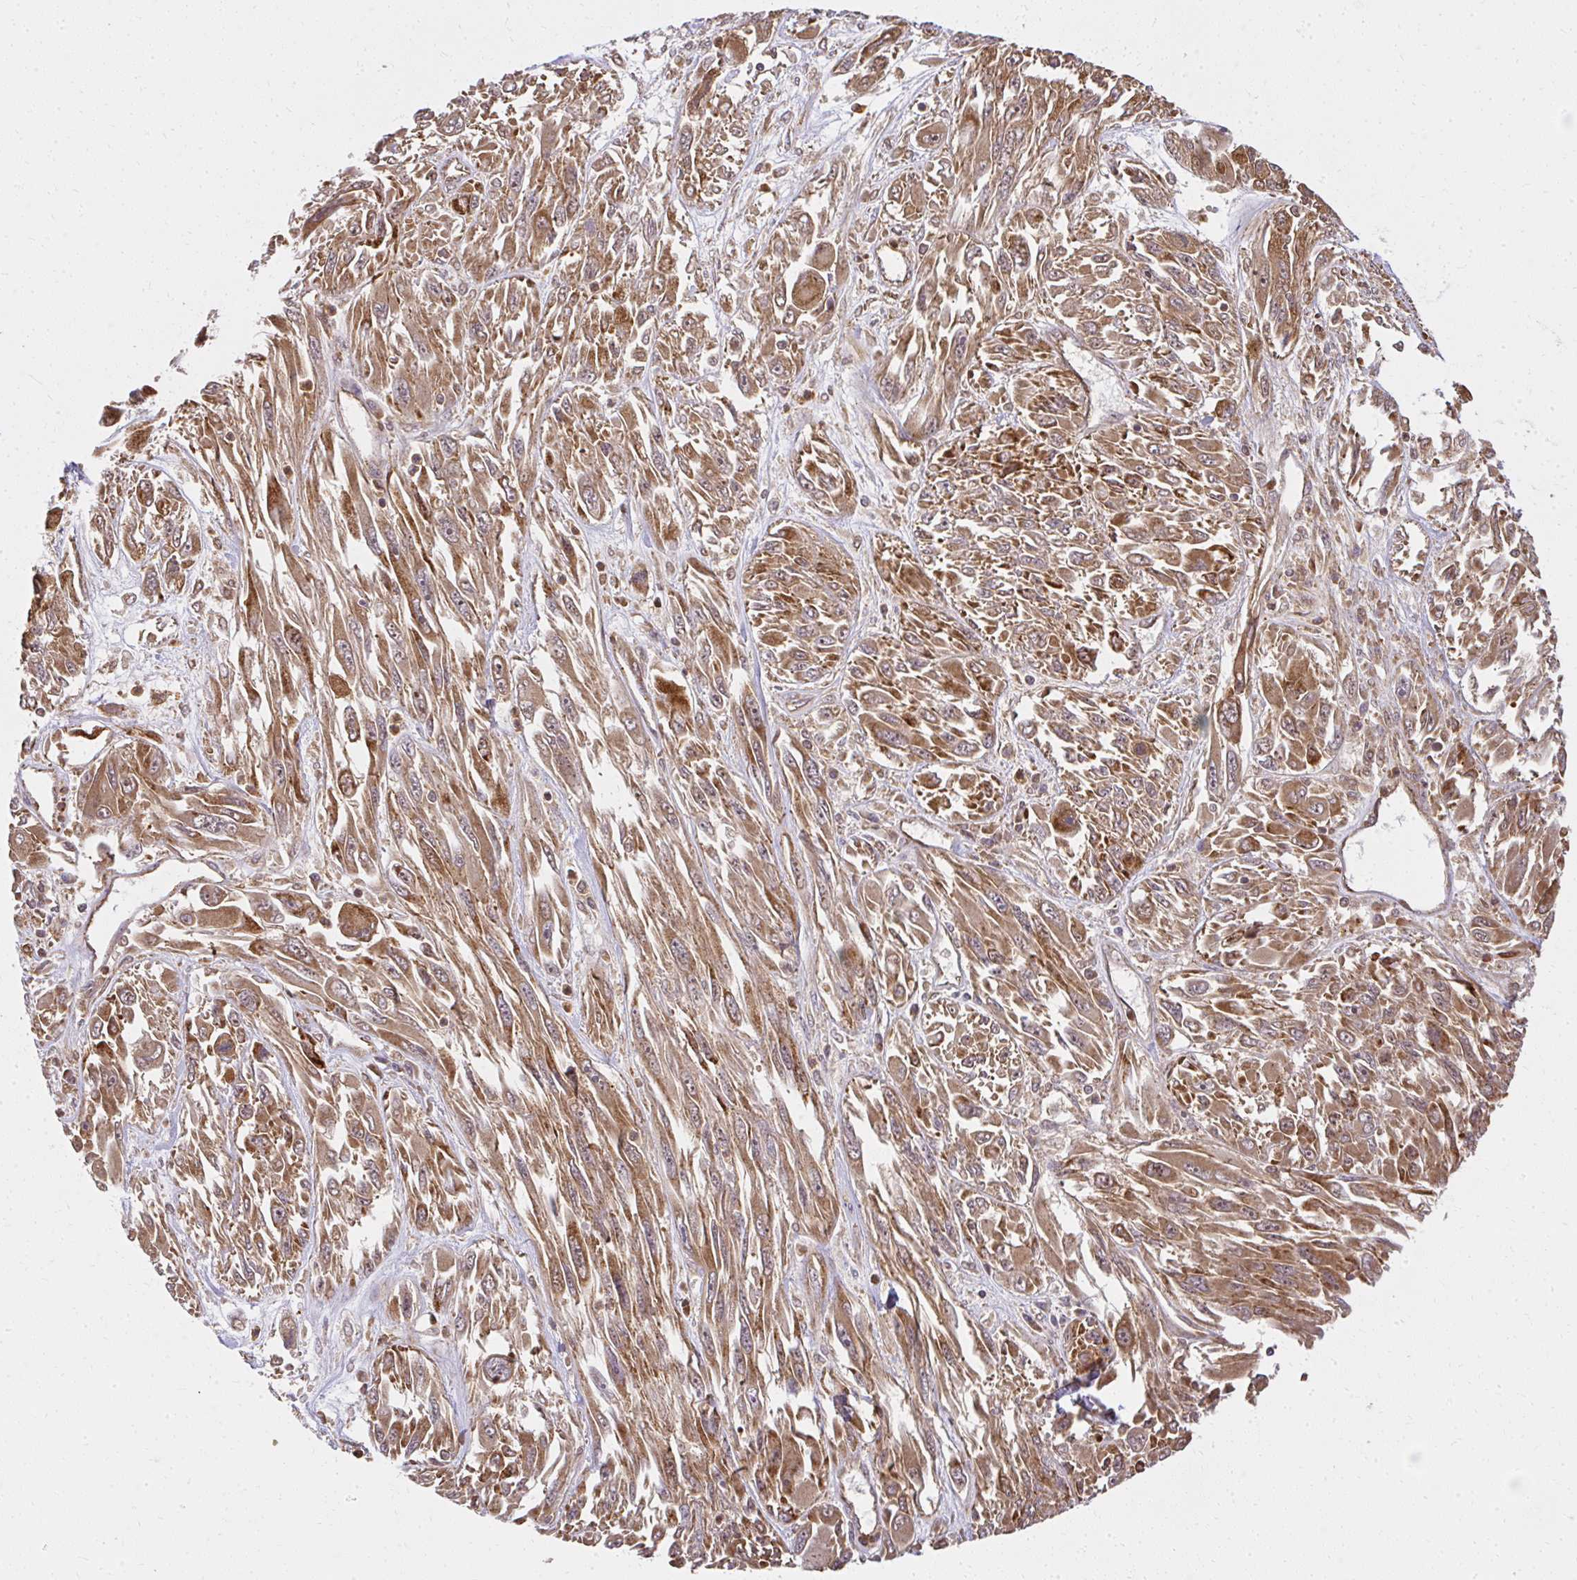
{"staining": {"intensity": "moderate", "quantity": ">75%", "location": "cytoplasmic/membranous"}, "tissue": "melanoma", "cell_type": "Tumor cells", "image_type": "cancer", "snomed": [{"axis": "morphology", "description": "Malignant melanoma, NOS"}, {"axis": "topography", "description": "Skin"}], "caption": "Melanoma stained with DAB (3,3'-diaminobenzidine) IHC shows medium levels of moderate cytoplasmic/membranous positivity in about >75% of tumor cells. (DAB (3,3'-diaminobenzidine) = brown stain, brightfield microscopy at high magnification).", "gene": "GNS", "patient": {"sex": "female", "age": 91}}